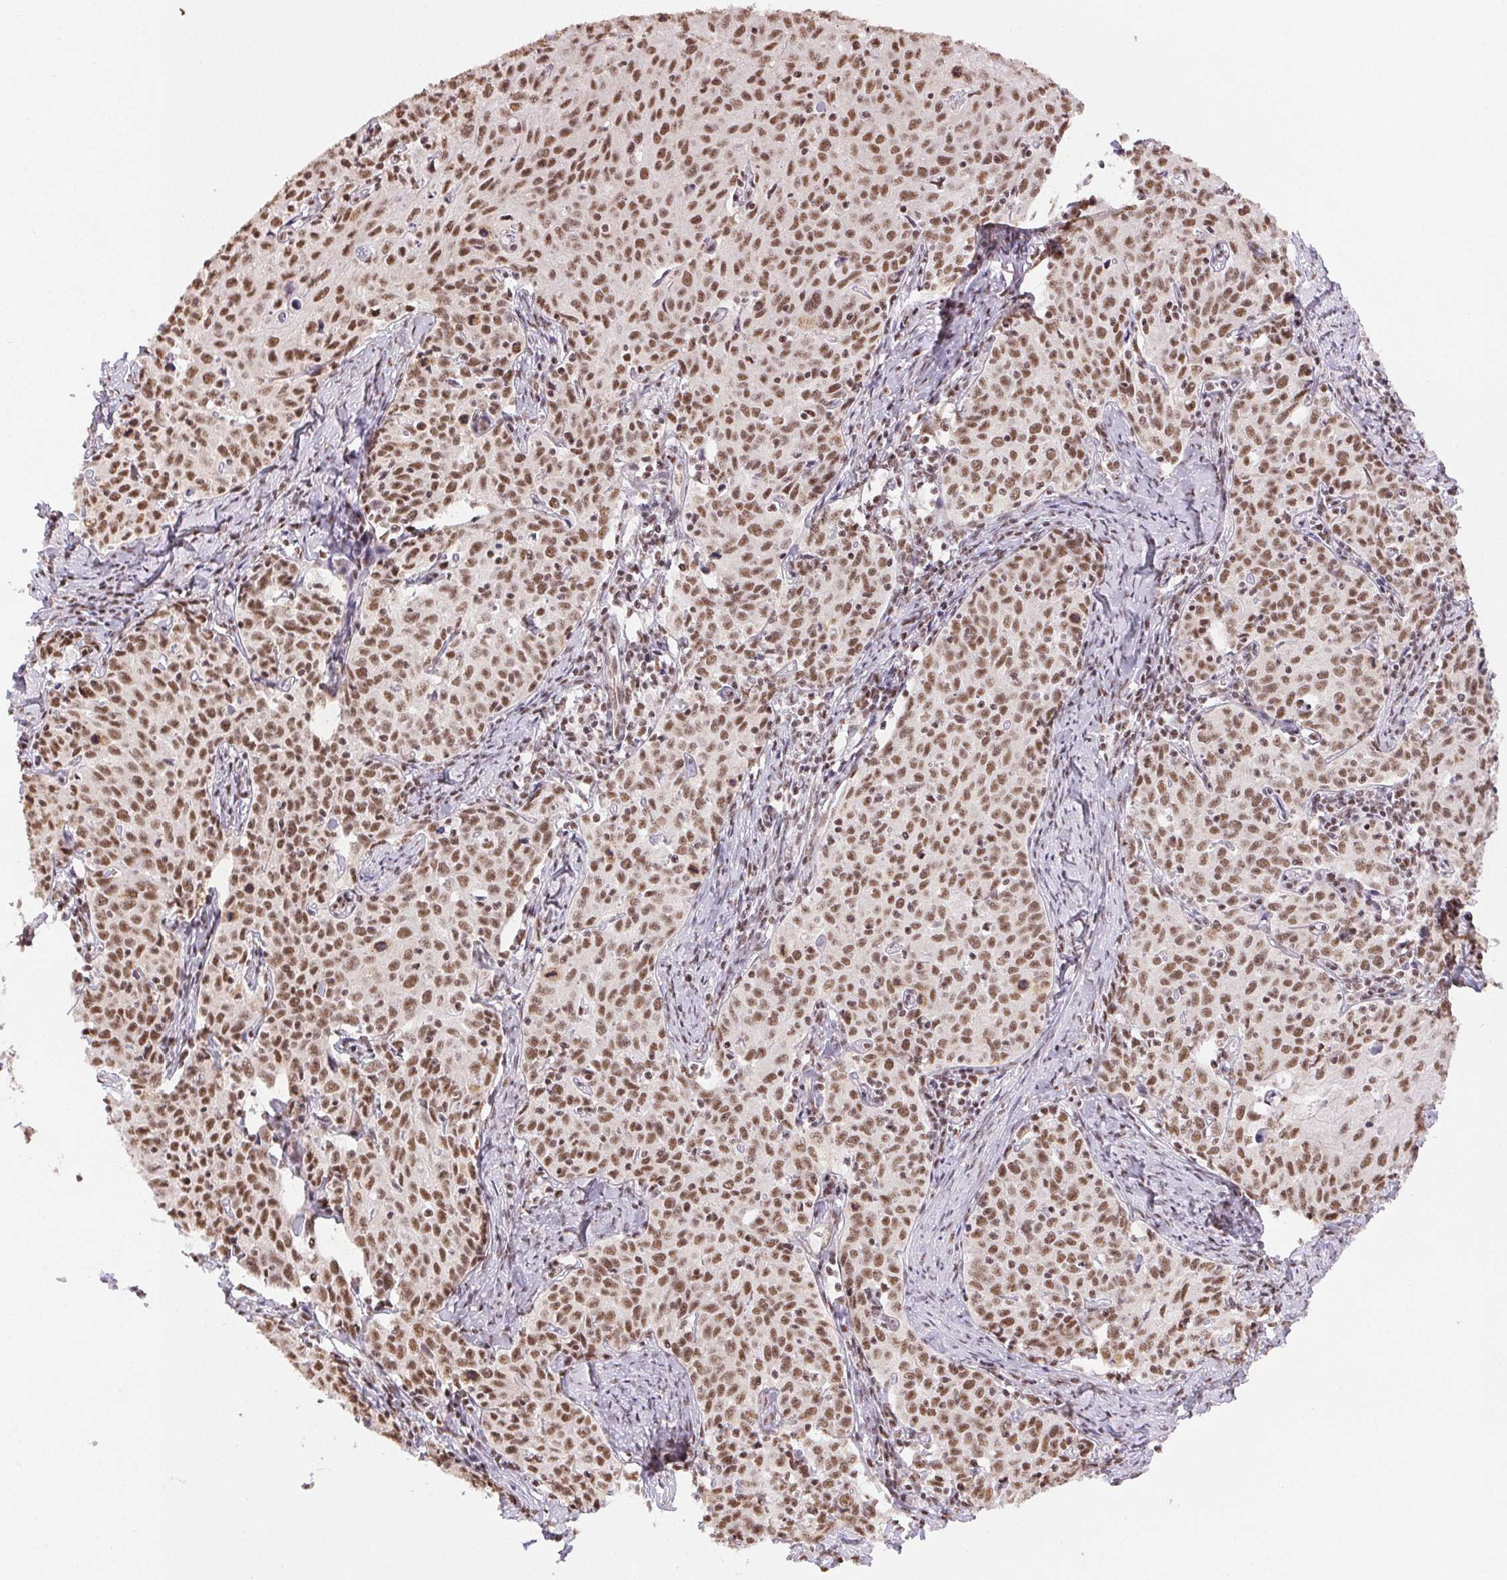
{"staining": {"intensity": "moderate", "quantity": ">75%", "location": "nuclear"}, "tissue": "cervical cancer", "cell_type": "Tumor cells", "image_type": "cancer", "snomed": [{"axis": "morphology", "description": "Squamous cell carcinoma, NOS"}, {"axis": "topography", "description": "Cervix"}], "caption": "Brown immunohistochemical staining in human cervical cancer (squamous cell carcinoma) shows moderate nuclear expression in about >75% of tumor cells.", "gene": "IK", "patient": {"sex": "female", "age": 62}}